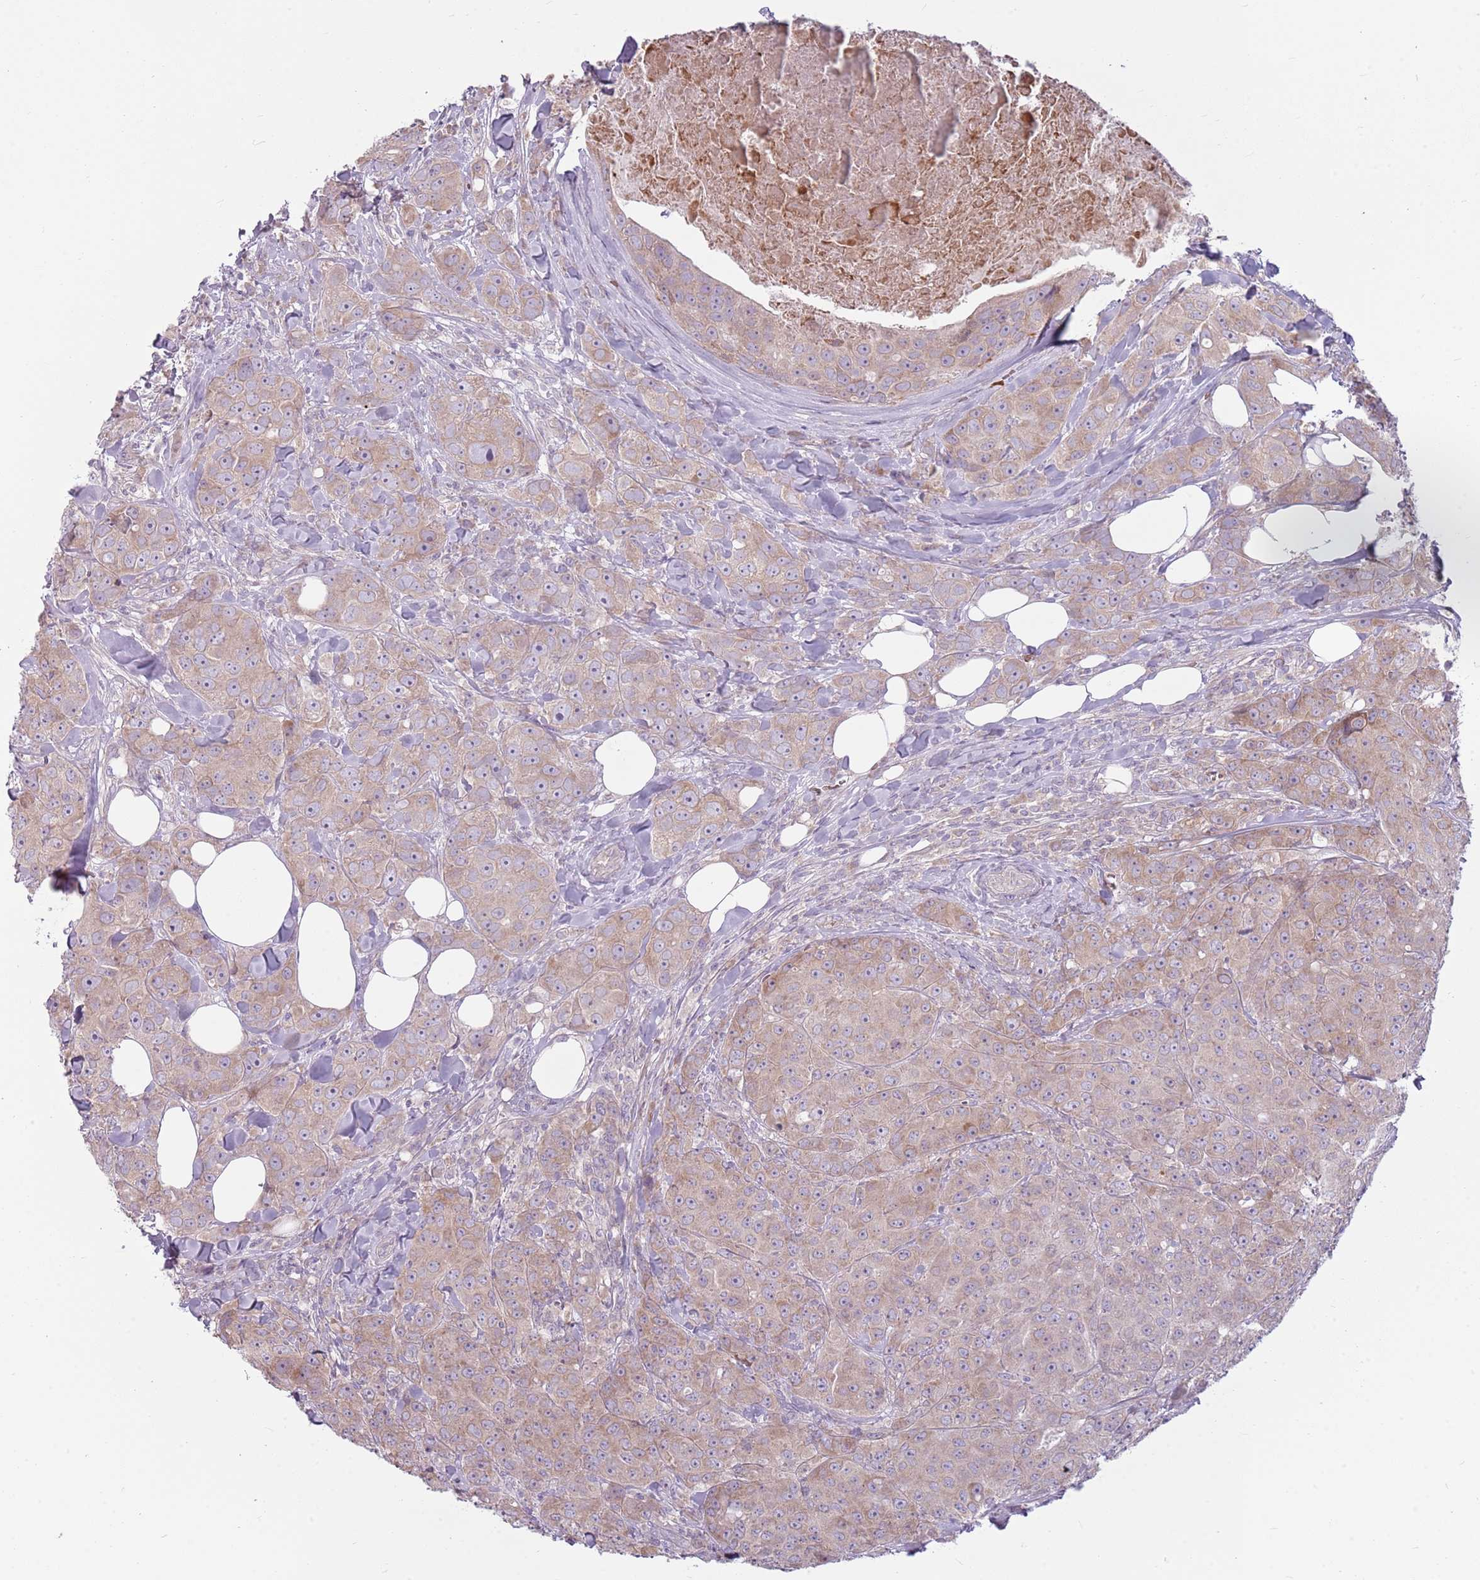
{"staining": {"intensity": "weak", "quantity": ">75%", "location": "cytoplasmic/membranous"}, "tissue": "breast cancer", "cell_type": "Tumor cells", "image_type": "cancer", "snomed": [{"axis": "morphology", "description": "Duct carcinoma"}, {"axis": "topography", "description": "Breast"}], "caption": "Immunohistochemical staining of breast cancer shows weak cytoplasmic/membranous protein expression in approximately >75% of tumor cells. Ihc stains the protein in brown and the nuclei are stained blue.", "gene": "HSPA14", "patient": {"sex": "female", "age": 43}}